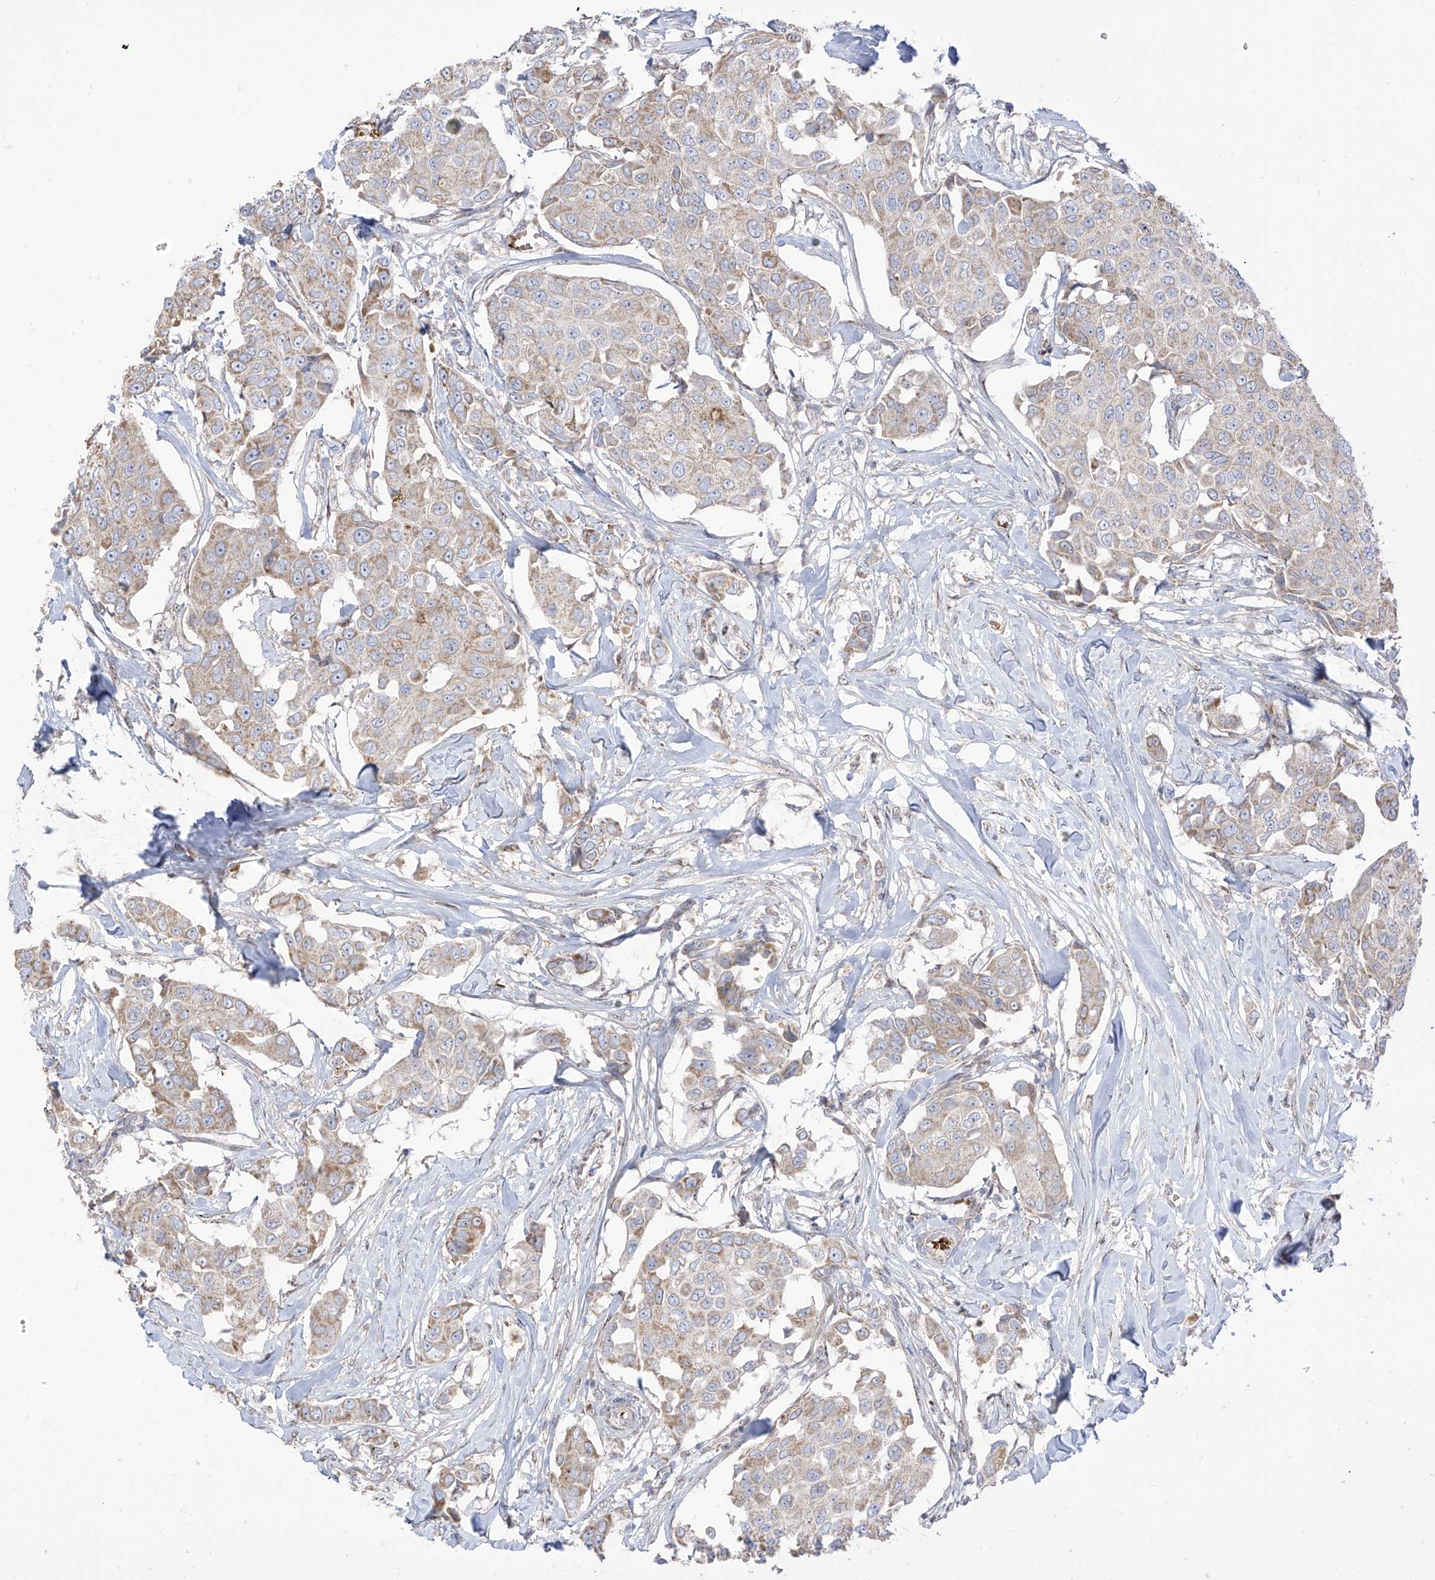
{"staining": {"intensity": "weak", "quantity": "25%-75%", "location": "cytoplasmic/membranous"}, "tissue": "breast cancer", "cell_type": "Tumor cells", "image_type": "cancer", "snomed": [{"axis": "morphology", "description": "Duct carcinoma"}, {"axis": "topography", "description": "Breast"}], "caption": "This is an image of immunohistochemistry staining of breast cancer, which shows weak positivity in the cytoplasmic/membranous of tumor cells.", "gene": "ARHGEF40", "patient": {"sex": "female", "age": 80}}